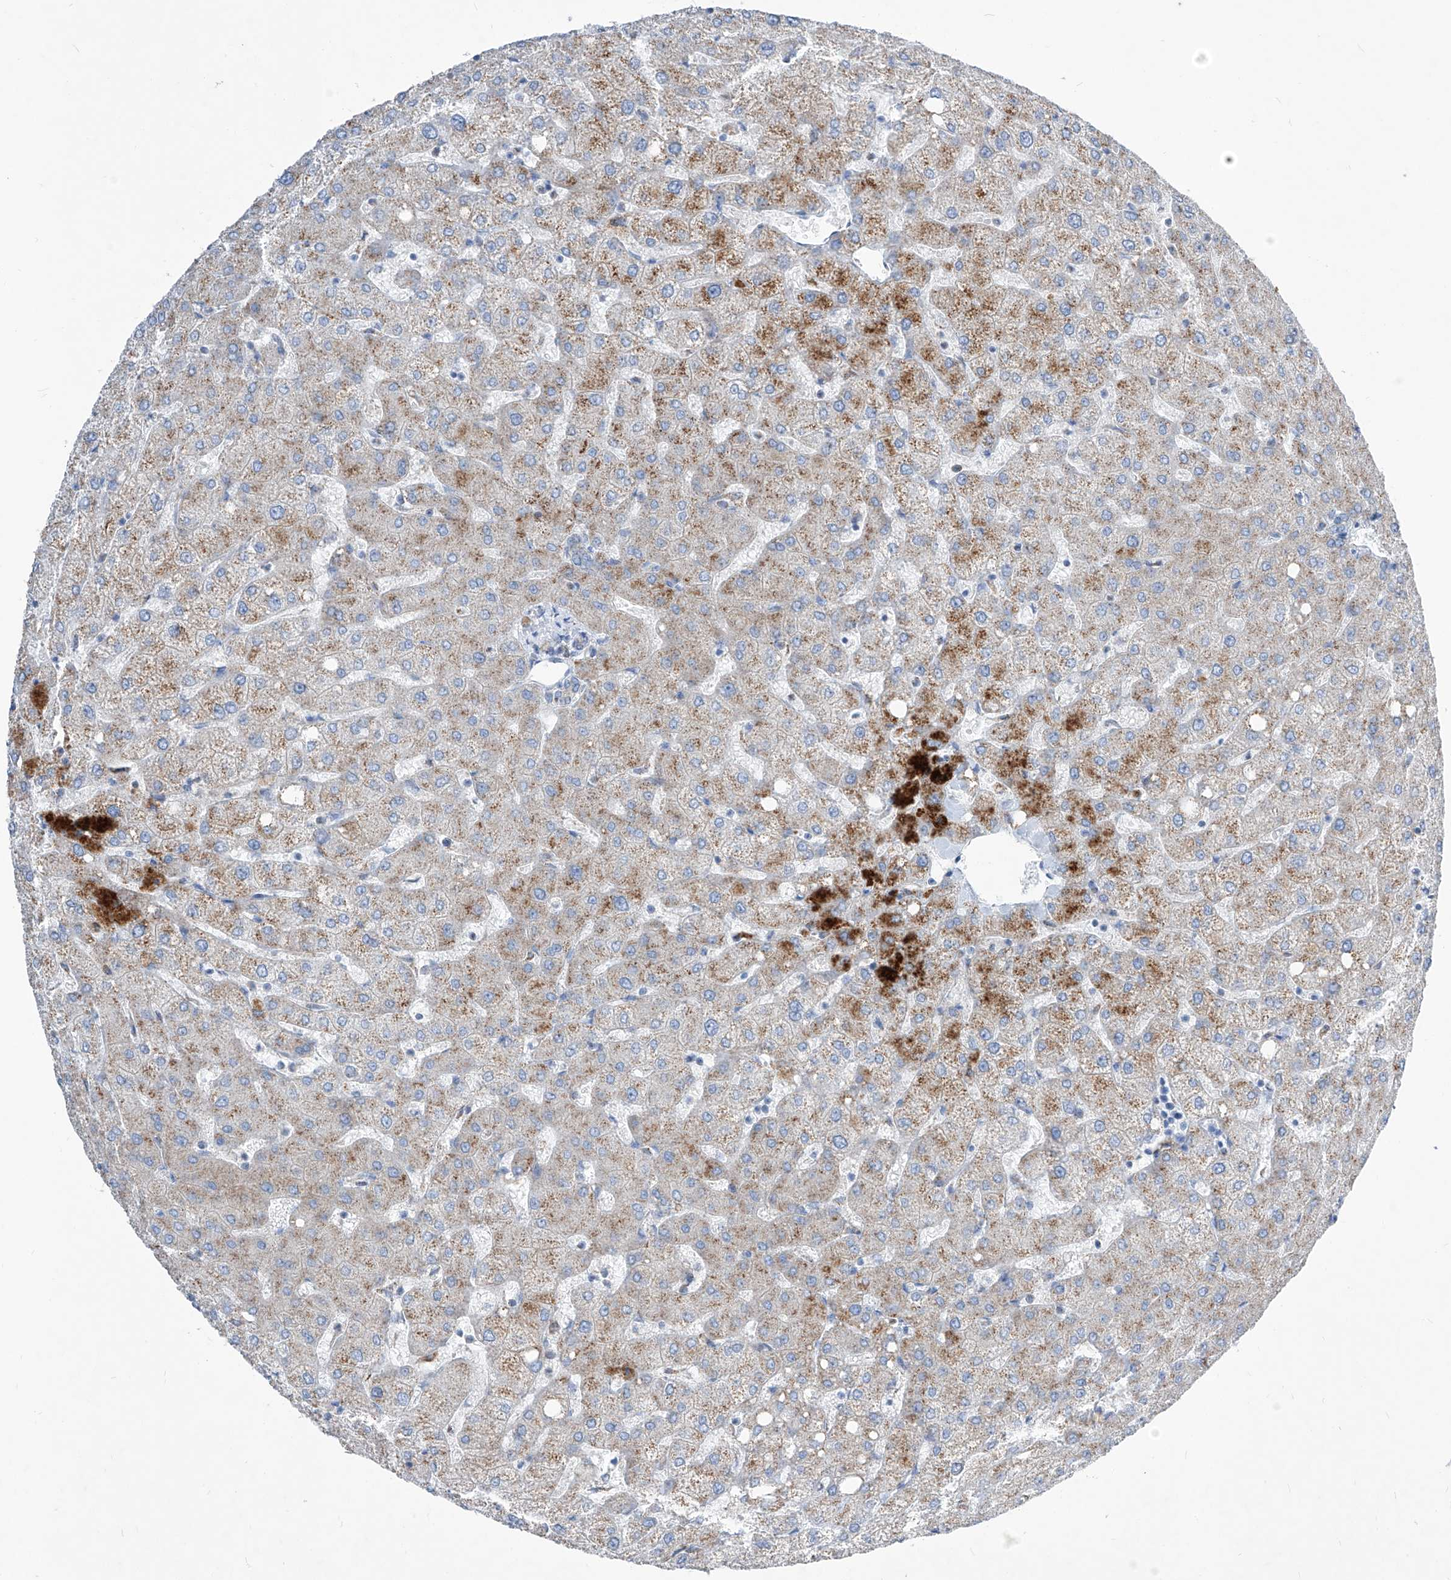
{"staining": {"intensity": "weak", "quantity": "<25%", "location": "cytoplasmic/membranous"}, "tissue": "liver", "cell_type": "Cholangiocytes", "image_type": "normal", "snomed": [{"axis": "morphology", "description": "Normal tissue, NOS"}, {"axis": "topography", "description": "Liver"}], "caption": "IHC micrograph of unremarkable liver: liver stained with DAB demonstrates no significant protein positivity in cholangiocytes. (Immunohistochemistry (ihc), brightfield microscopy, high magnification).", "gene": "AGPS", "patient": {"sex": "female", "age": 54}}